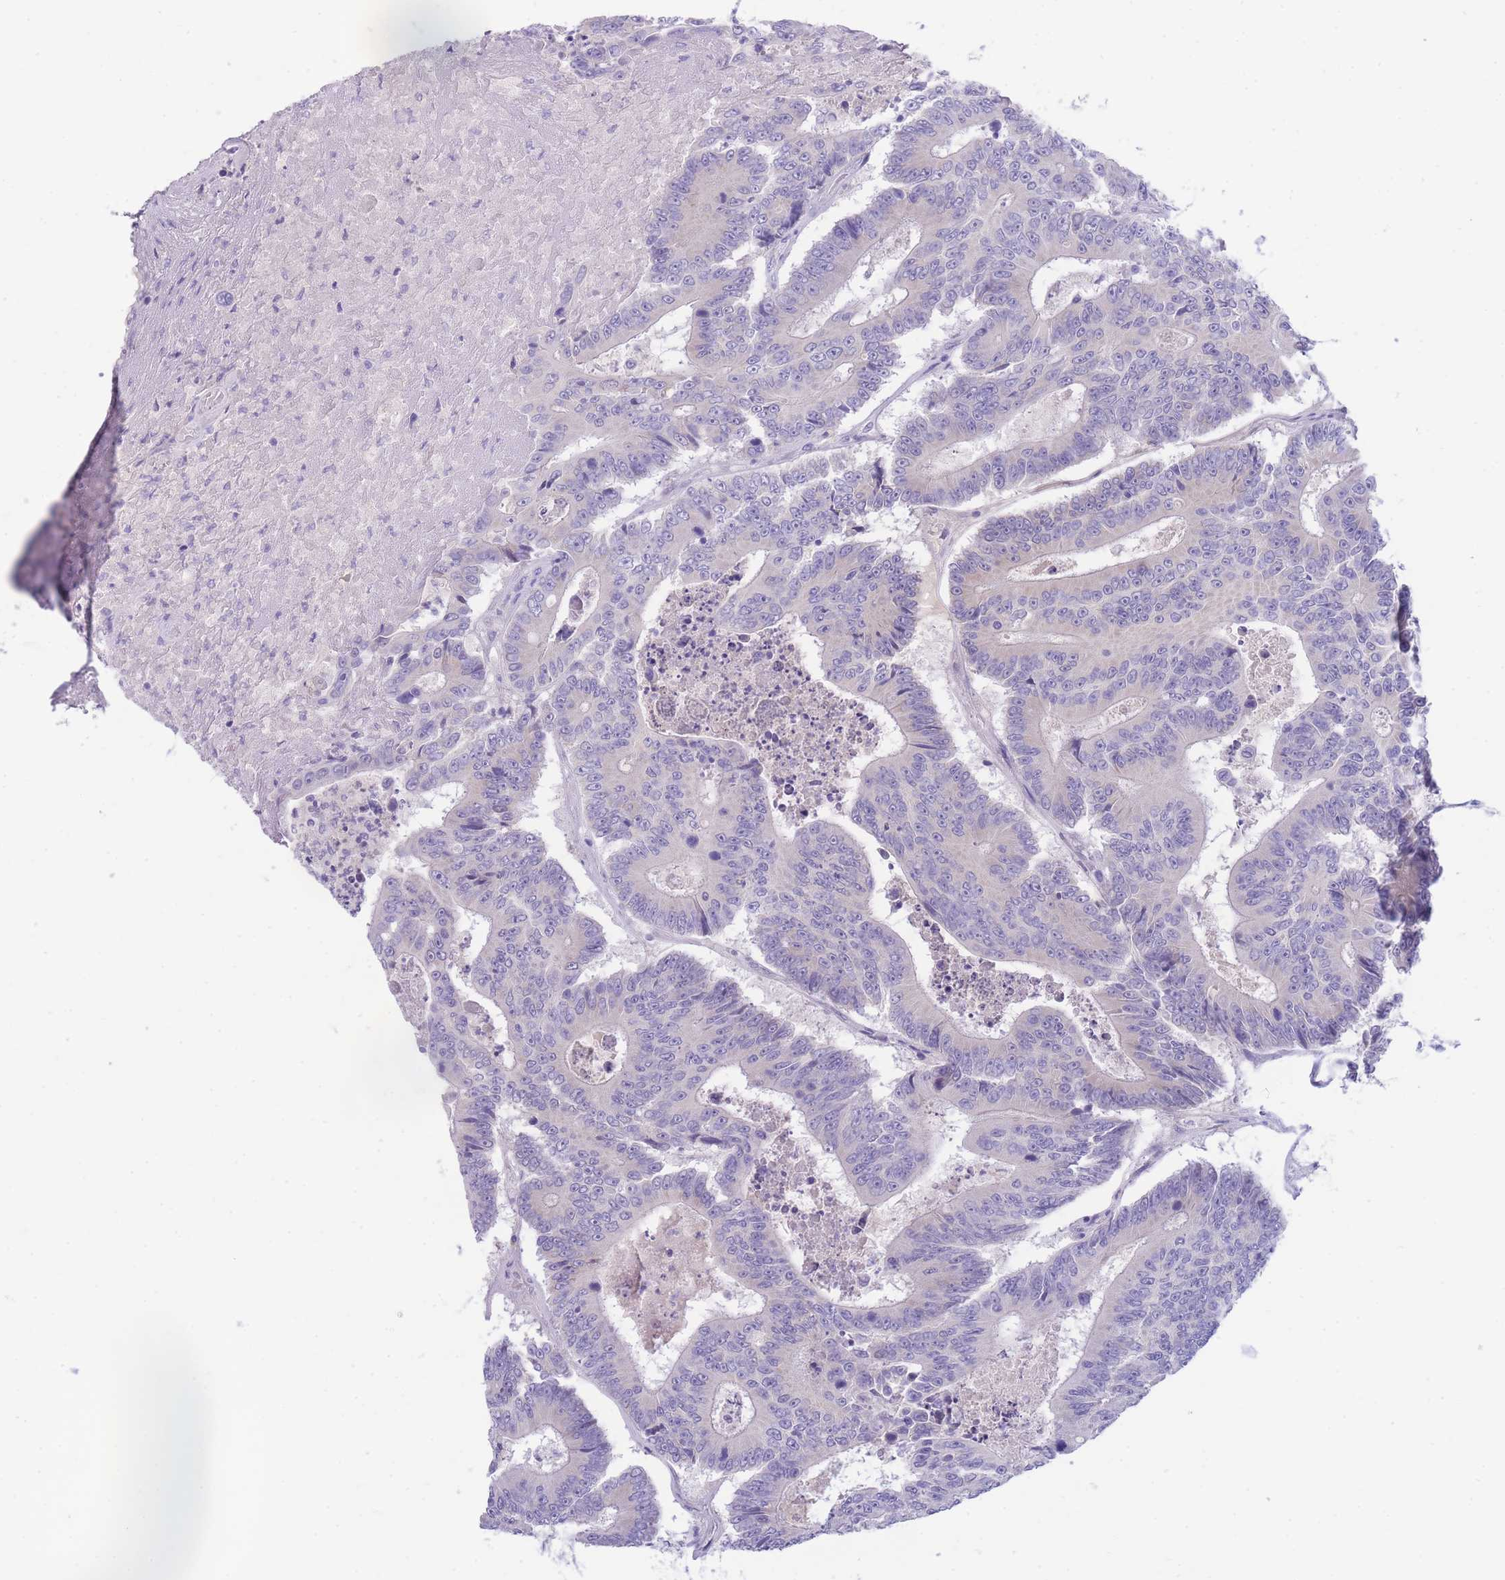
{"staining": {"intensity": "negative", "quantity": "none", "location": "none"}, "tissue": "colorectal cancer", "cell_type": "Tumor cells", "image_type": "cancer", "snomed": [{"axis": "morphology", "description": "Adenocarcinoma, NOS"}, {"axis": "topography", "description": "Colon"}], "caption": "Immunohistochemical staining of human adenocarcinoma (colorectal) displays no significant positivity in tumor cells. (Immunohistochemistry, brightfield microscopy, high magnification).", "gene": "PCDHB3", "patient": {"sex": "male", "age": 83}}